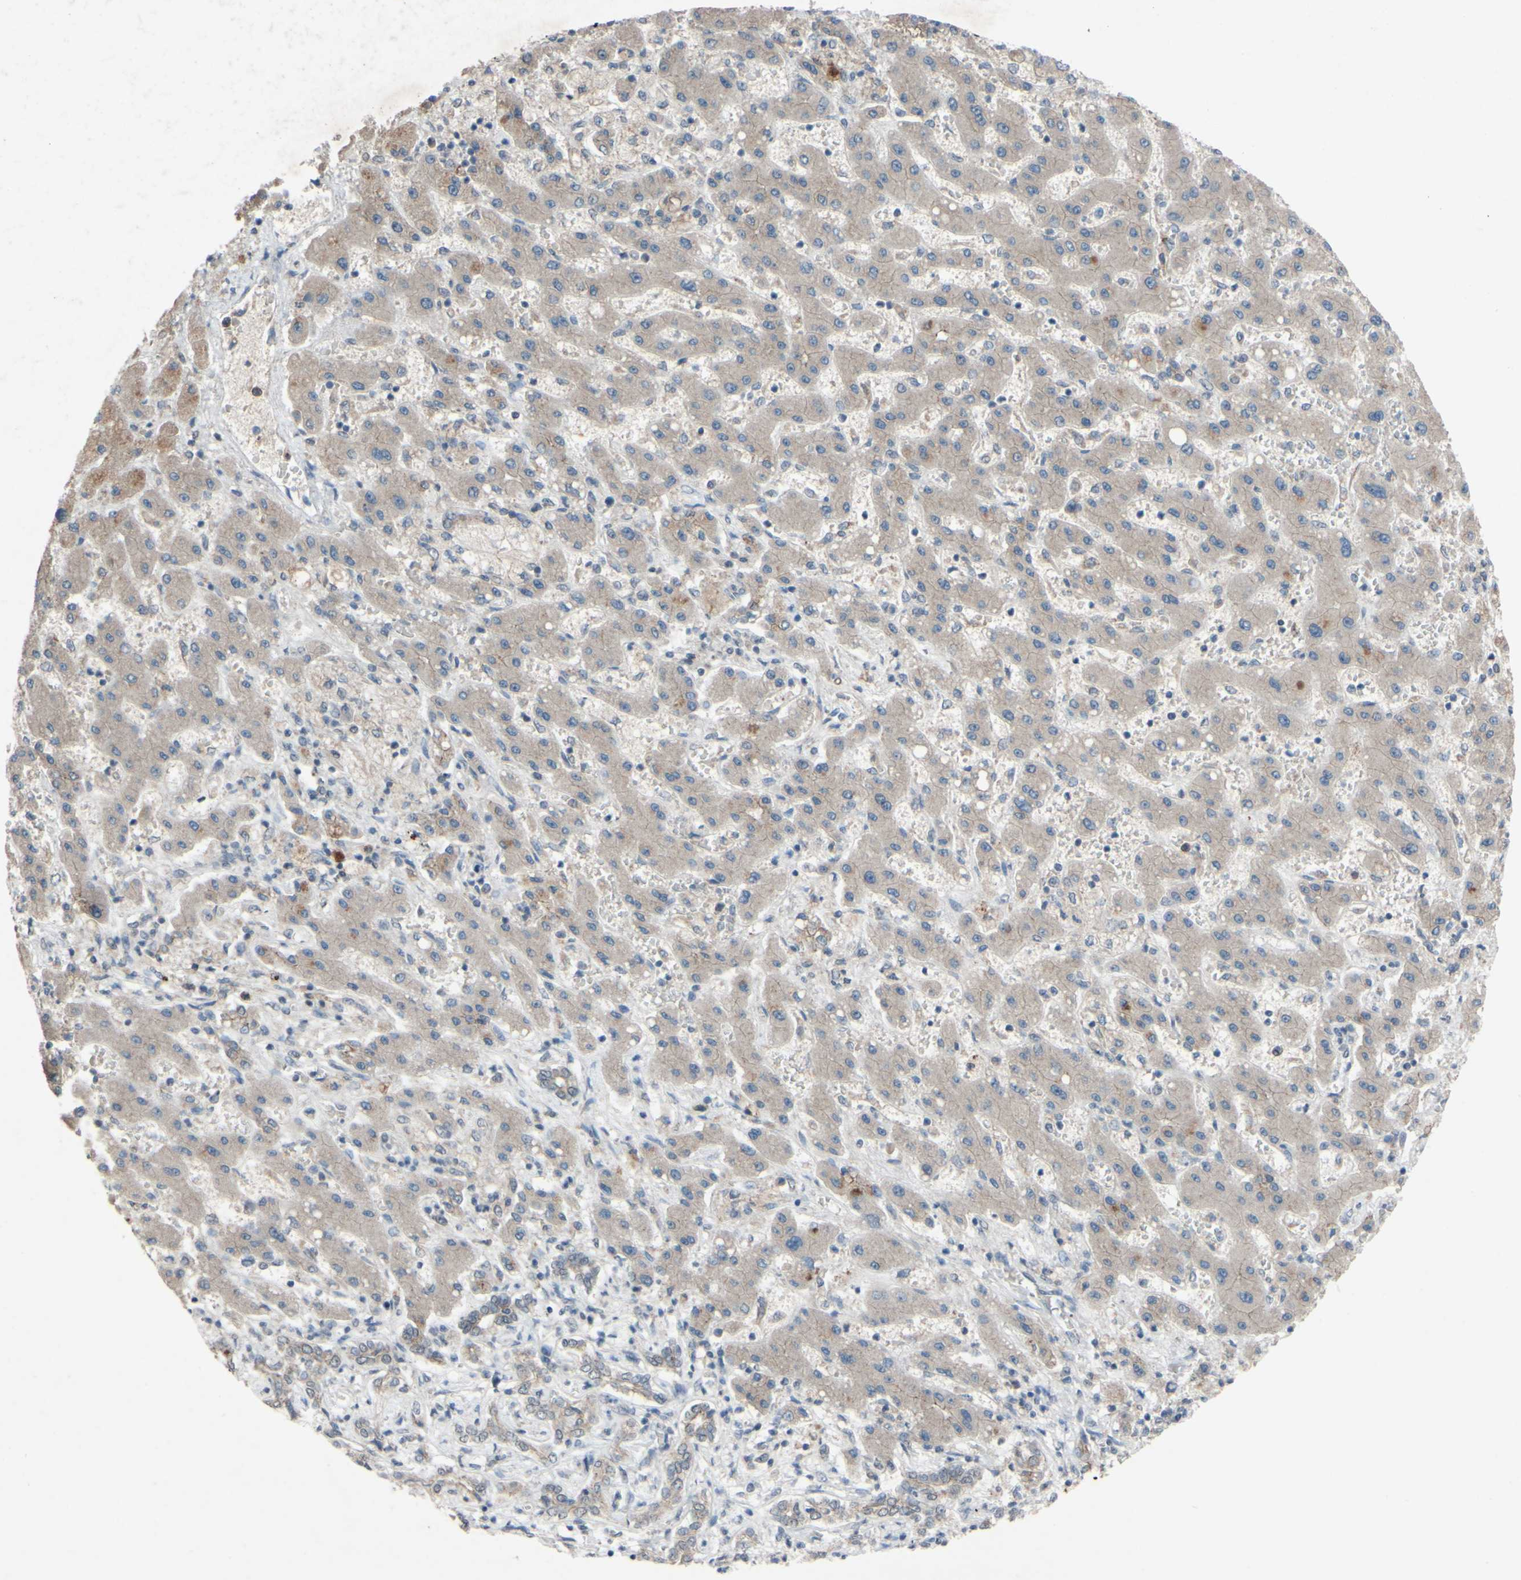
{"staining": {"intensity": "weak", "quantity": ">75%", "location": "cytoplasmic/membranous"}, "tissue": "liver cancer", "cell_type": "Tumor cells", "image_type": "cancer", "snomed": [{"axis": "morphology", "description": "Cholangiocarcinoma"}, {"axis": "topography", "description": "Liver"}], "caption": "Cholangiocarcinoma (liver) tissue reveals weak cytoplasmic/membranous positivity in approximately >75% of tumor cells", "gene": "CDCP1", "patient": {"sex": "male", "age": 50}}